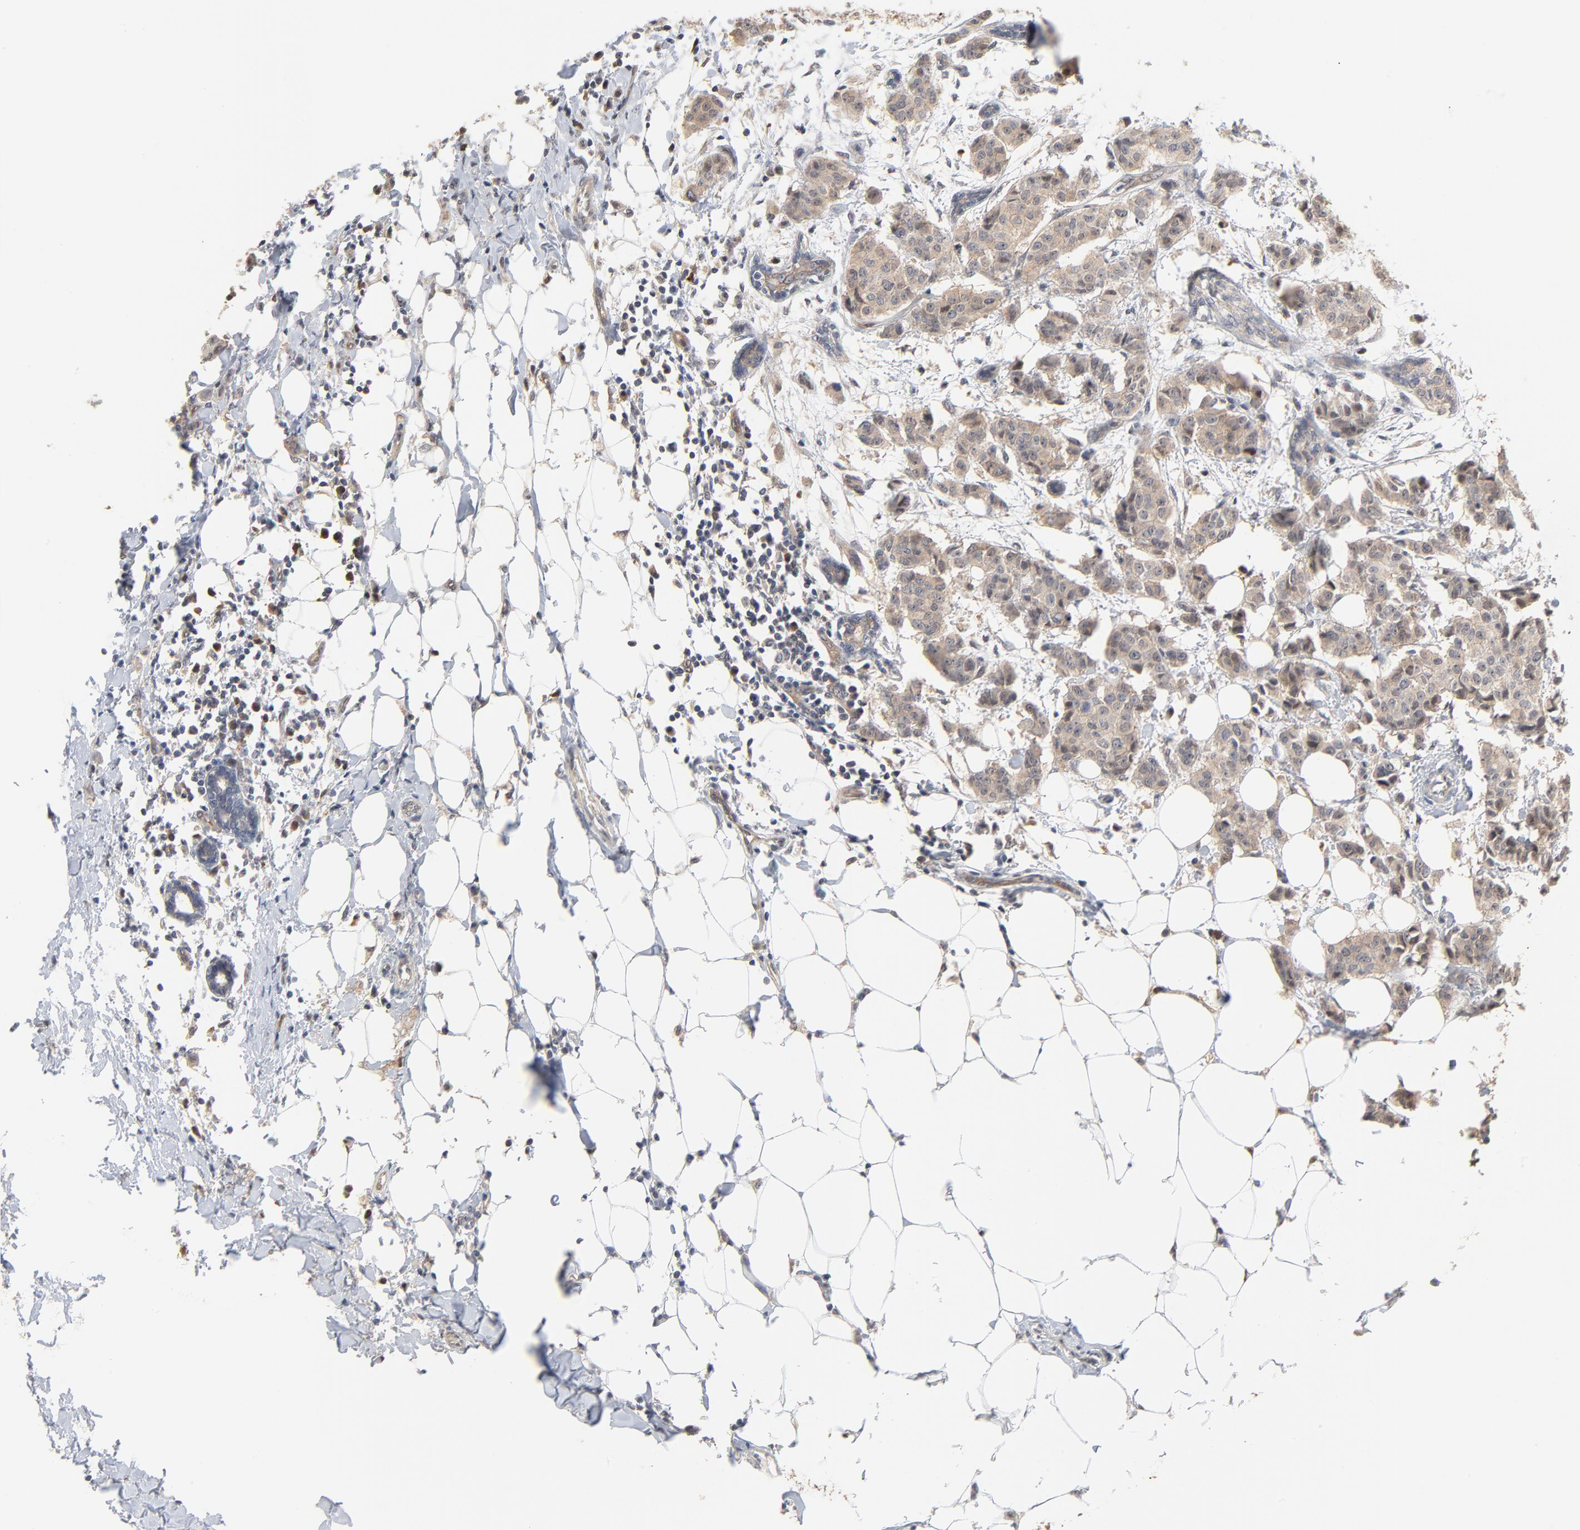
{"staining": {"intensity": "weak", "quantity": ">75%", "location": "cytoplasmic/membranous"}, "tissue": "breast cancer", "cell_type": "Tumor cells", "image_type": "cancer", "snomed": [{"axis": "morphology", "description": "Duct carcinoma"}, {"axis": "topography", "description": "Breast"}], "caption": "Human invasive ductal carcinoma (breast) stained with a protein marker displays weak staining in tumor cells.", "gene": "EPCAM", "patient": {"sex": "female", "age": 40}}